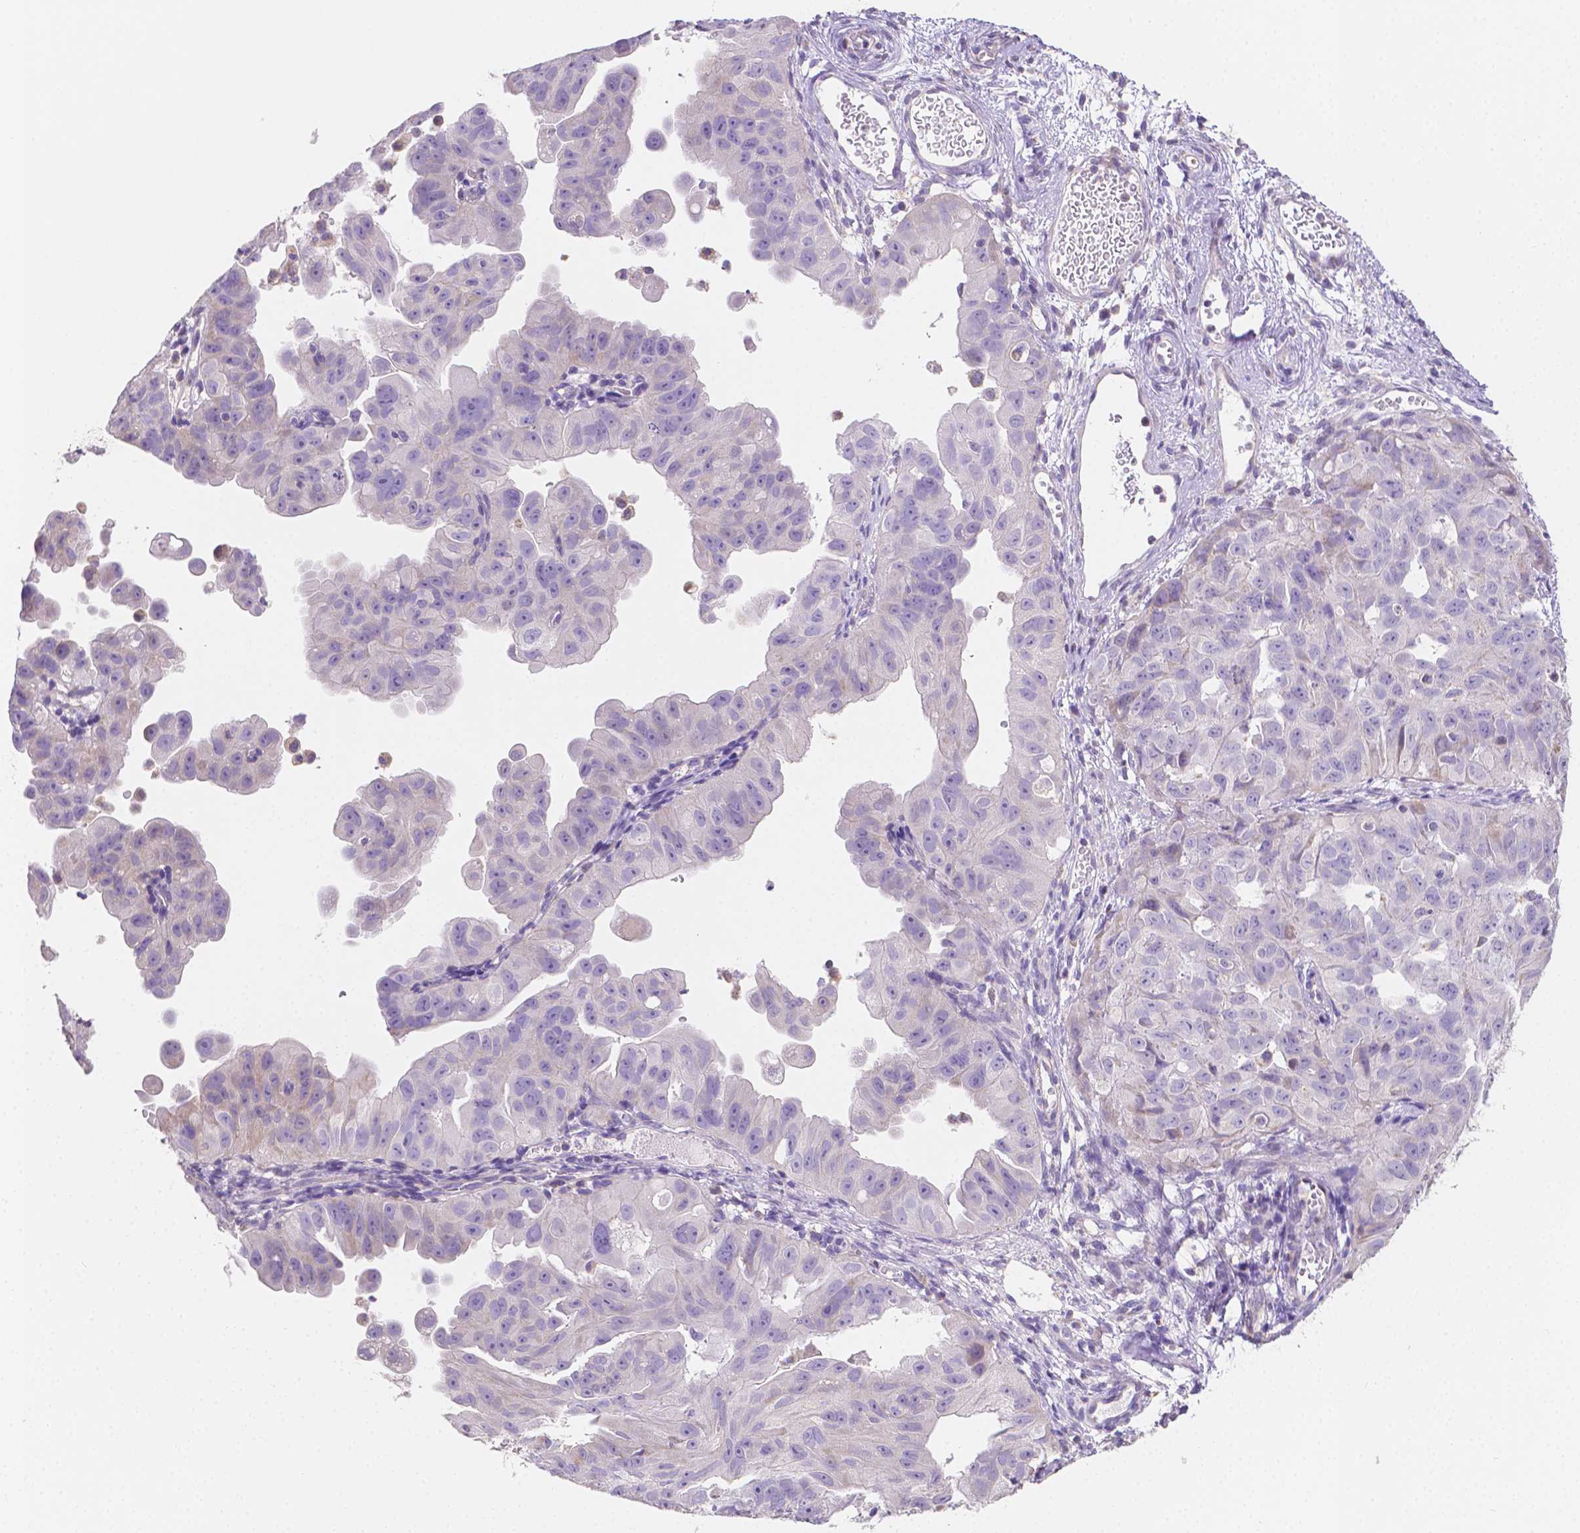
{"staining": {"intensity": "negative", "quantity": "none", "location": "none"}, "tissue": "ovarian cancer", "cell_type": "Tumor cells", "image_type": "cancer", "snomed": [{"axis": "morphology", "description": "Carcinoma, endometroid"}, {"axis": "topography", "description": "Ovary"}], "caption": "An immunohistochemistry image of endometroid carcinoma (ovarian) is shown. There is no staining in tumor cells of endometroid carcinoma (ovarian). (Stains: DAB immunohistochemistry (IHC) with hematoxylin counter stain, Microscopy: brightfield microscopy at high magnification).", "gene": "TMEM130", "patient": {"sex": "female", "age": 85}}